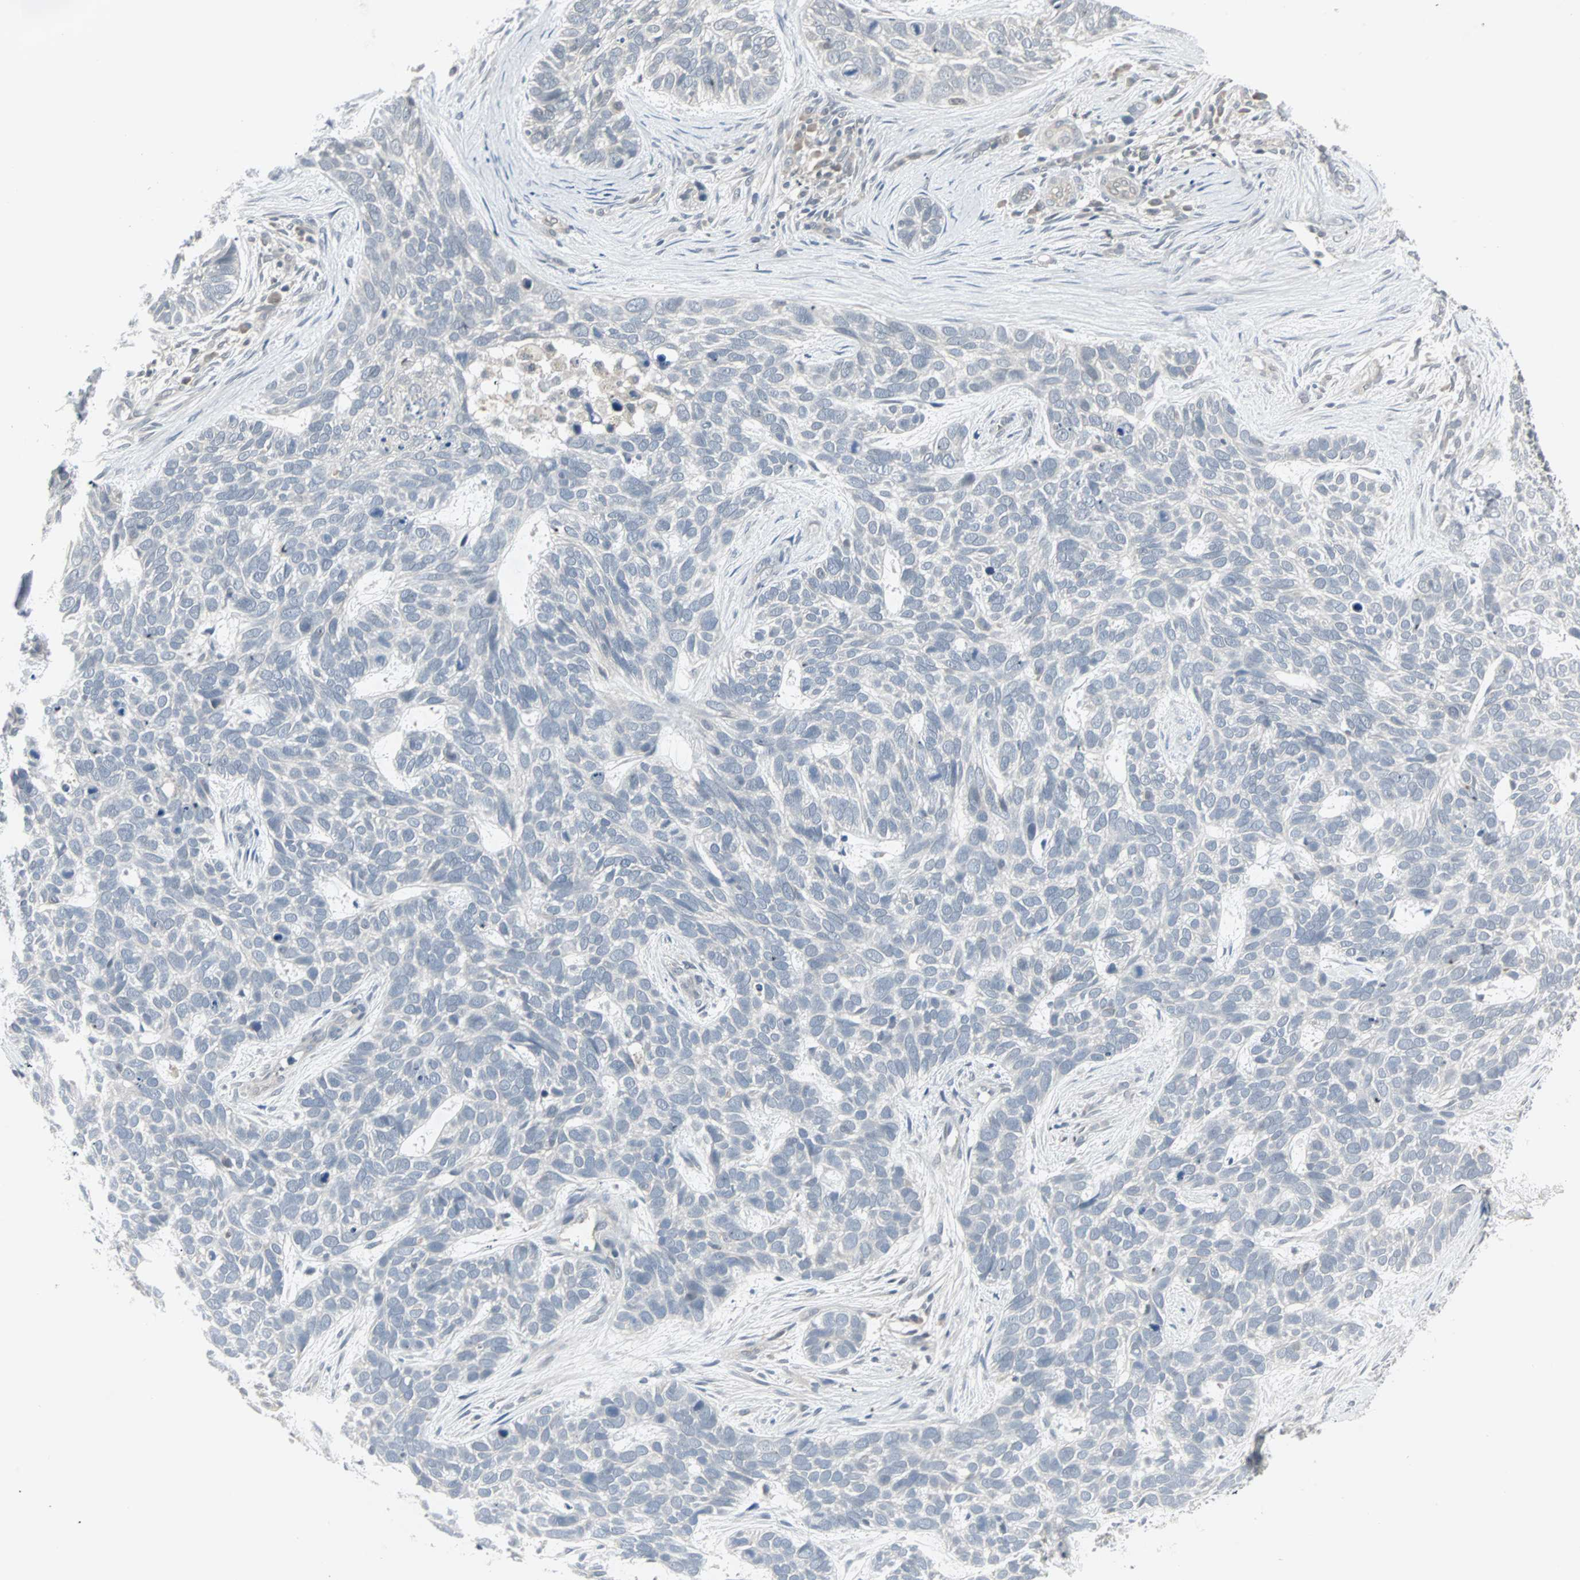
{"staining": {"intensity": "negative", "quantity": "none", "location": "none"}, "tissue": "skin cancer", "cell_type": "Tumor cells", "image_type": "cancer", "snomed": [{"axis": "morphology", "description": "Basal cell carcinoma"}, {"axis": "topography", "description": "Skin"}], "caption": "An image of skin cancer stained for a protein reveals no brown staining in tumor cells. Brightfield microscopy of IHC stained with DAB (3,3'-diaminobenzidine) (brown) and hematoxylin (blue), captured at high magnification.", "gene": "PTPA", "patient": {"sex": "male", "age": 87}}